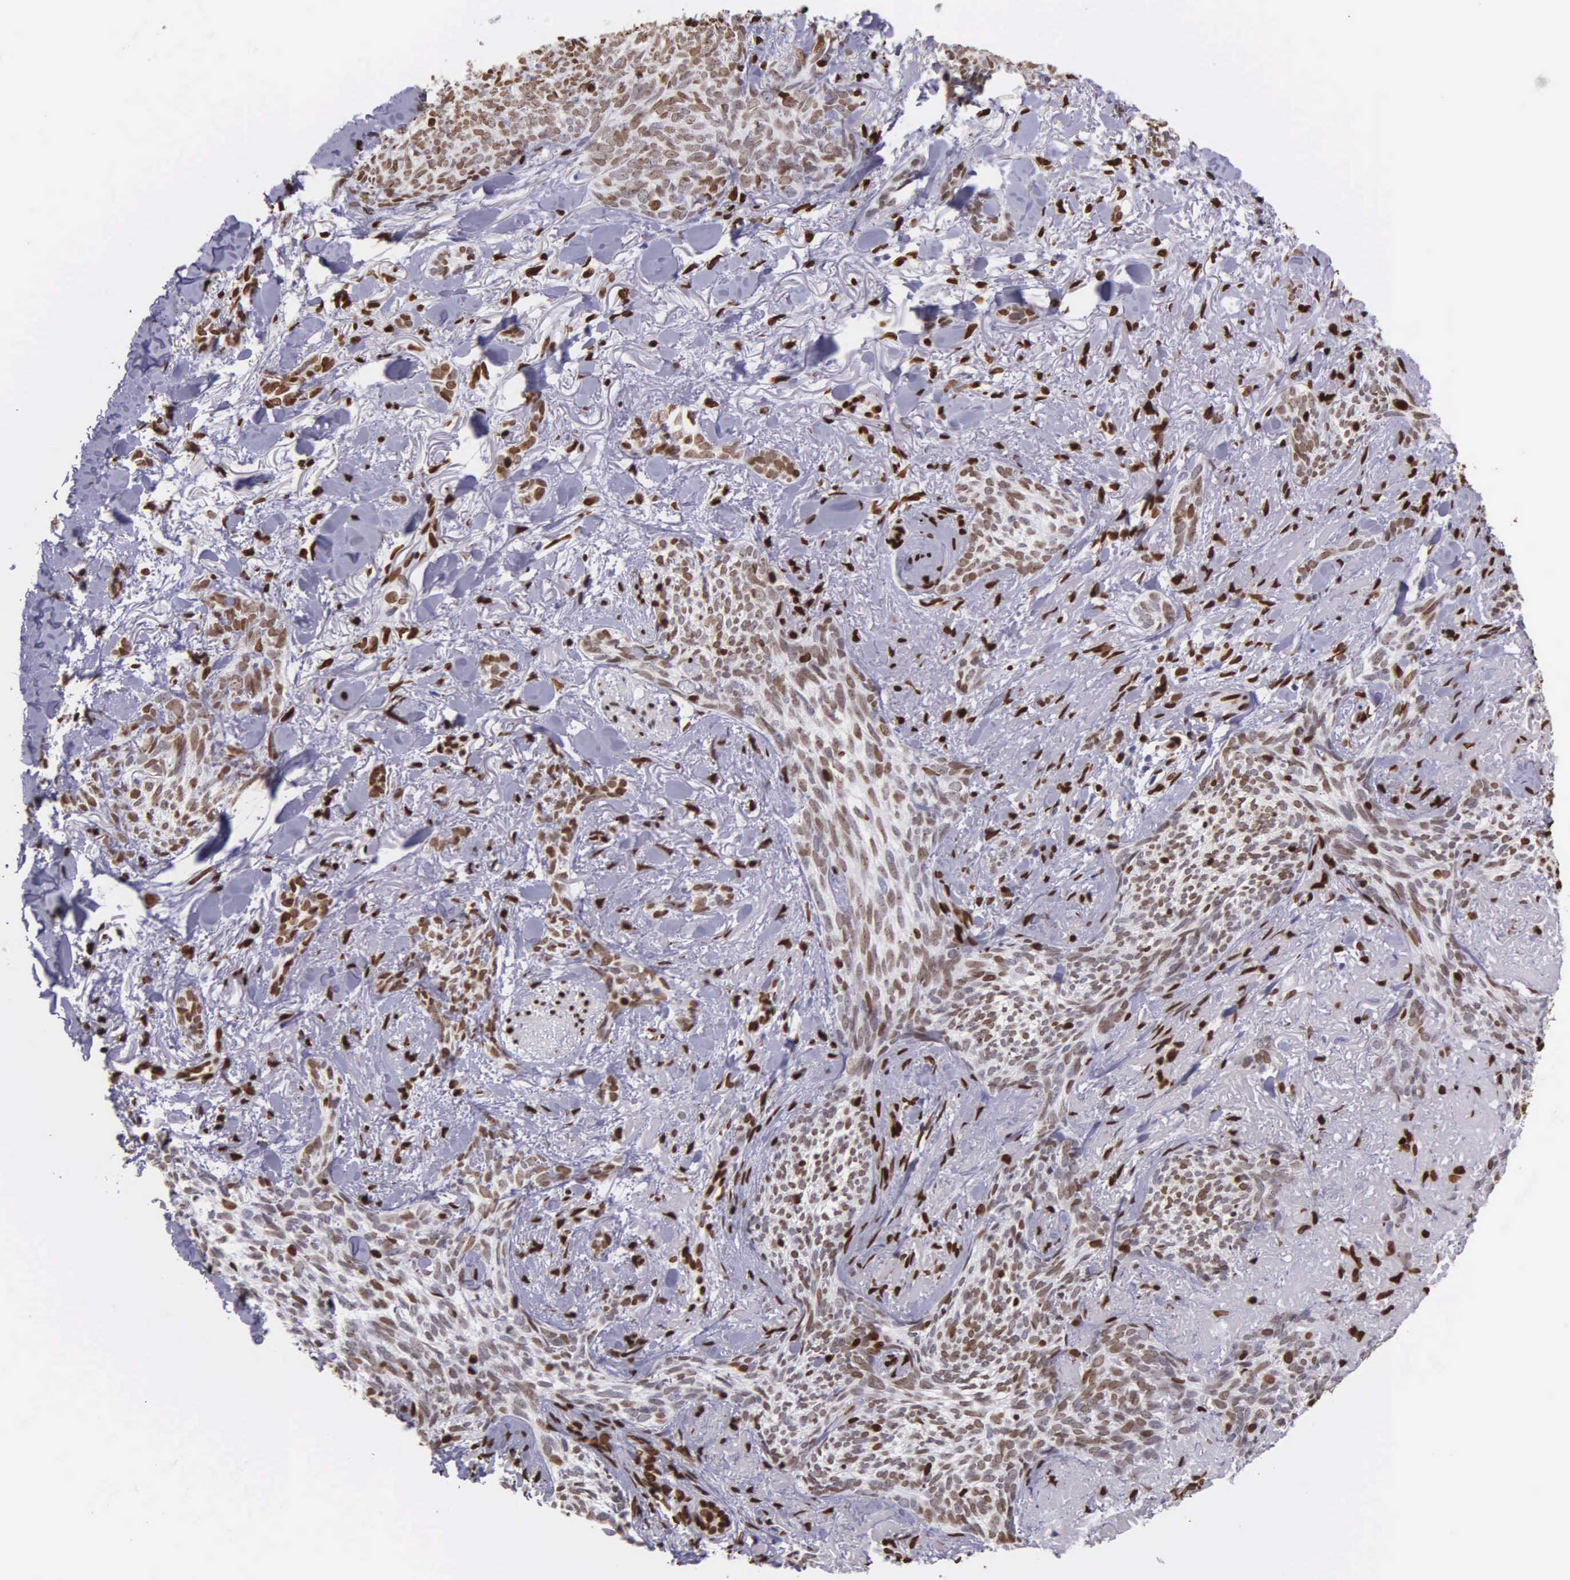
{"staining": {"intensity": "moderate", "quantity": ">75%", "location": "nuclear"}, "tissue": "skin cancer", "cell_type": "Tumor cells", "image_type": "cancer", "snomed": [{"axis": "morphology", "description": "Basal cell carcinoma"}, {"axis": "topography", "description": "Skin"}], "caption": "Skin cancer (basal cell carcinoma) tissue exhibits moderate nuclear staining in approximately >75% of tumor cells", "gene": "H1-0", "patient": {"sex": "female", "age": 81}}